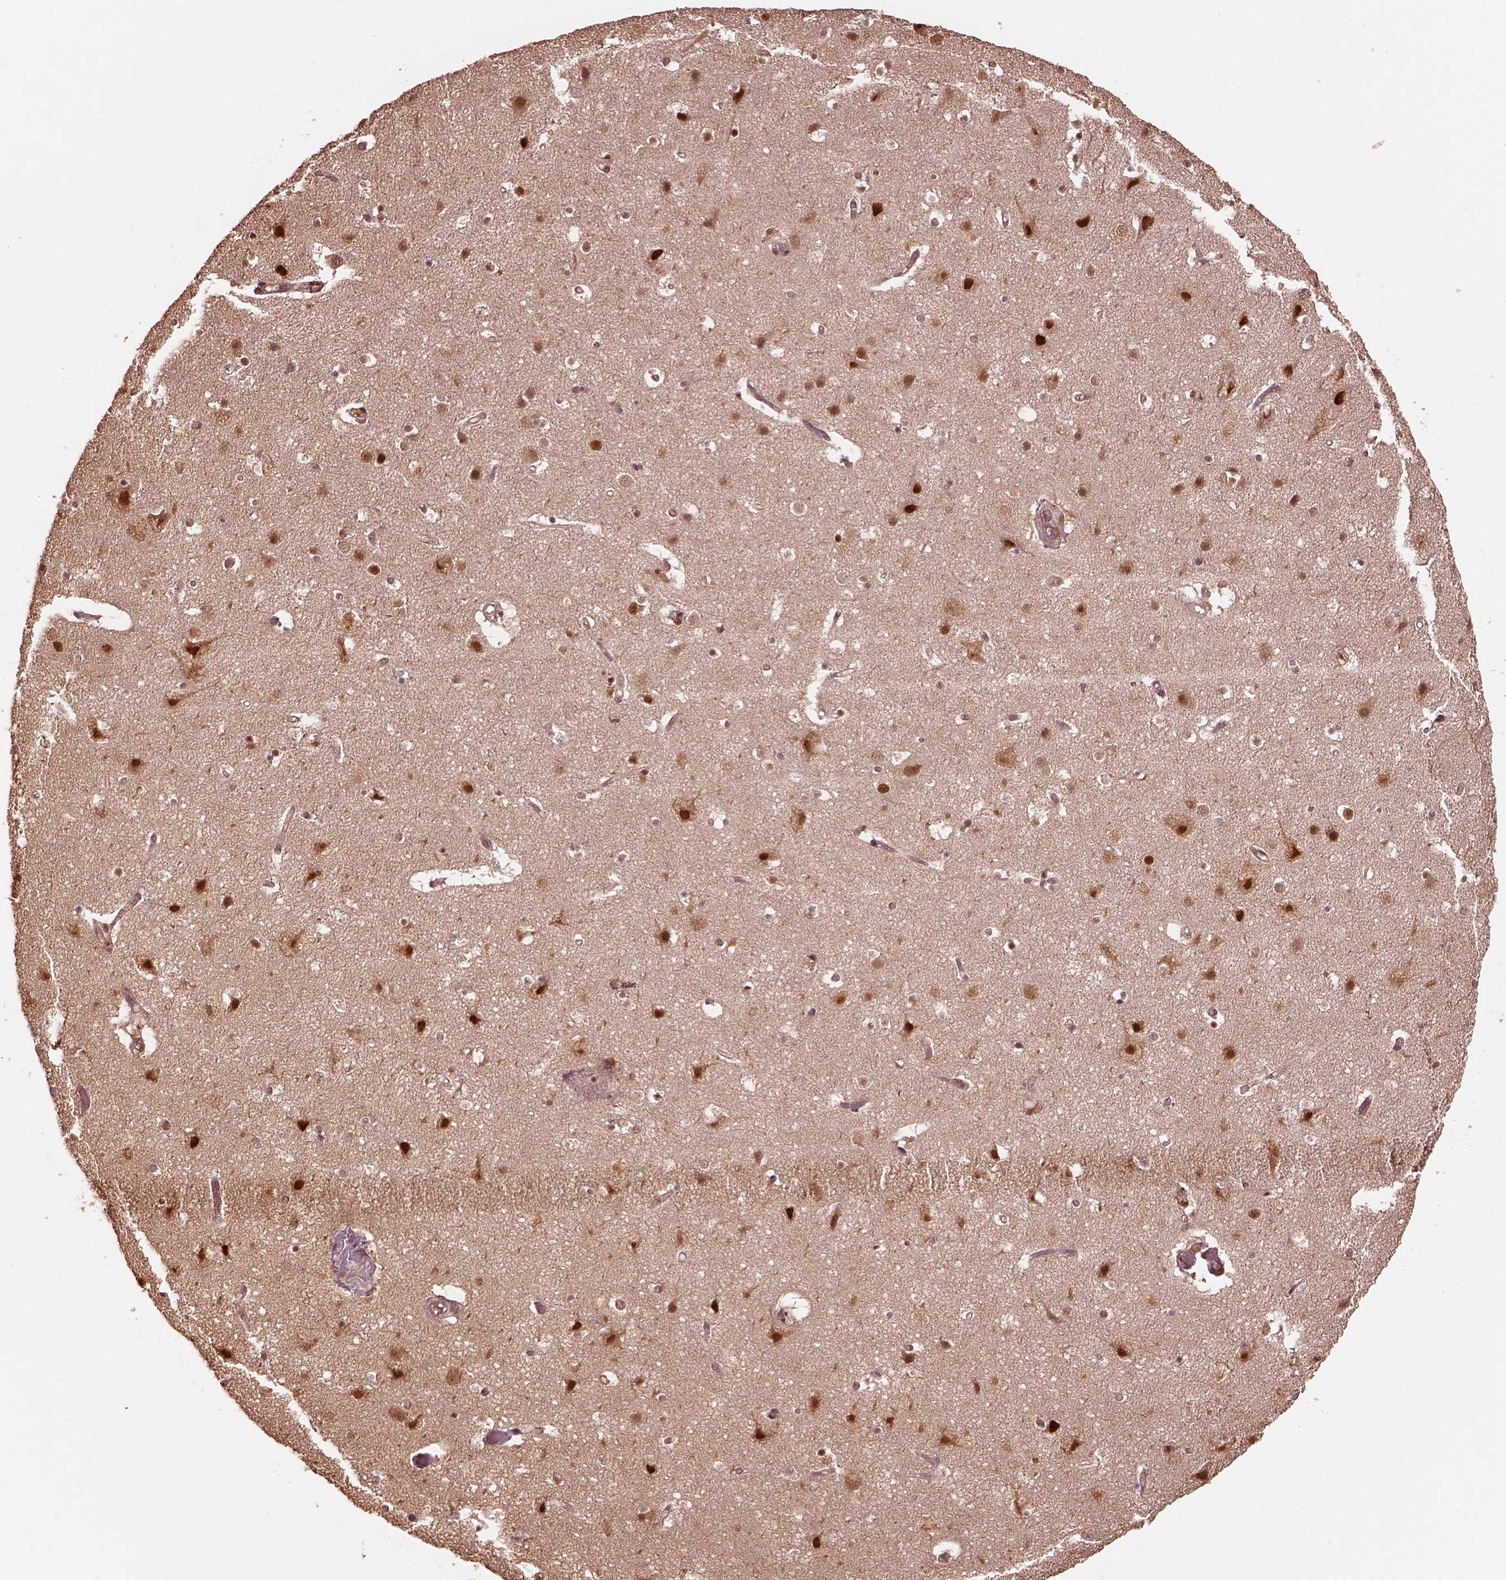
{"staining": {"intensity": "negative", "quantity": "none", "location": "none"}, "tissue": "cerebral cortex", "cell_type": "Endothelial cells", "image_type": "normal", "snomed": [{"axis": "morphology", "description": "Normal tissue, NOS"}, {"axis": "topography", "description": "Cerebral cortex"}], "caption": "High power microscopy photomicrograph of an immunohistochemistry photomicrograph of normal cerebral cortex, revealing no significant positivity in endothelial cells.", "gene": "PSMC5", "patient": {"sex": "female", "age": 52}}